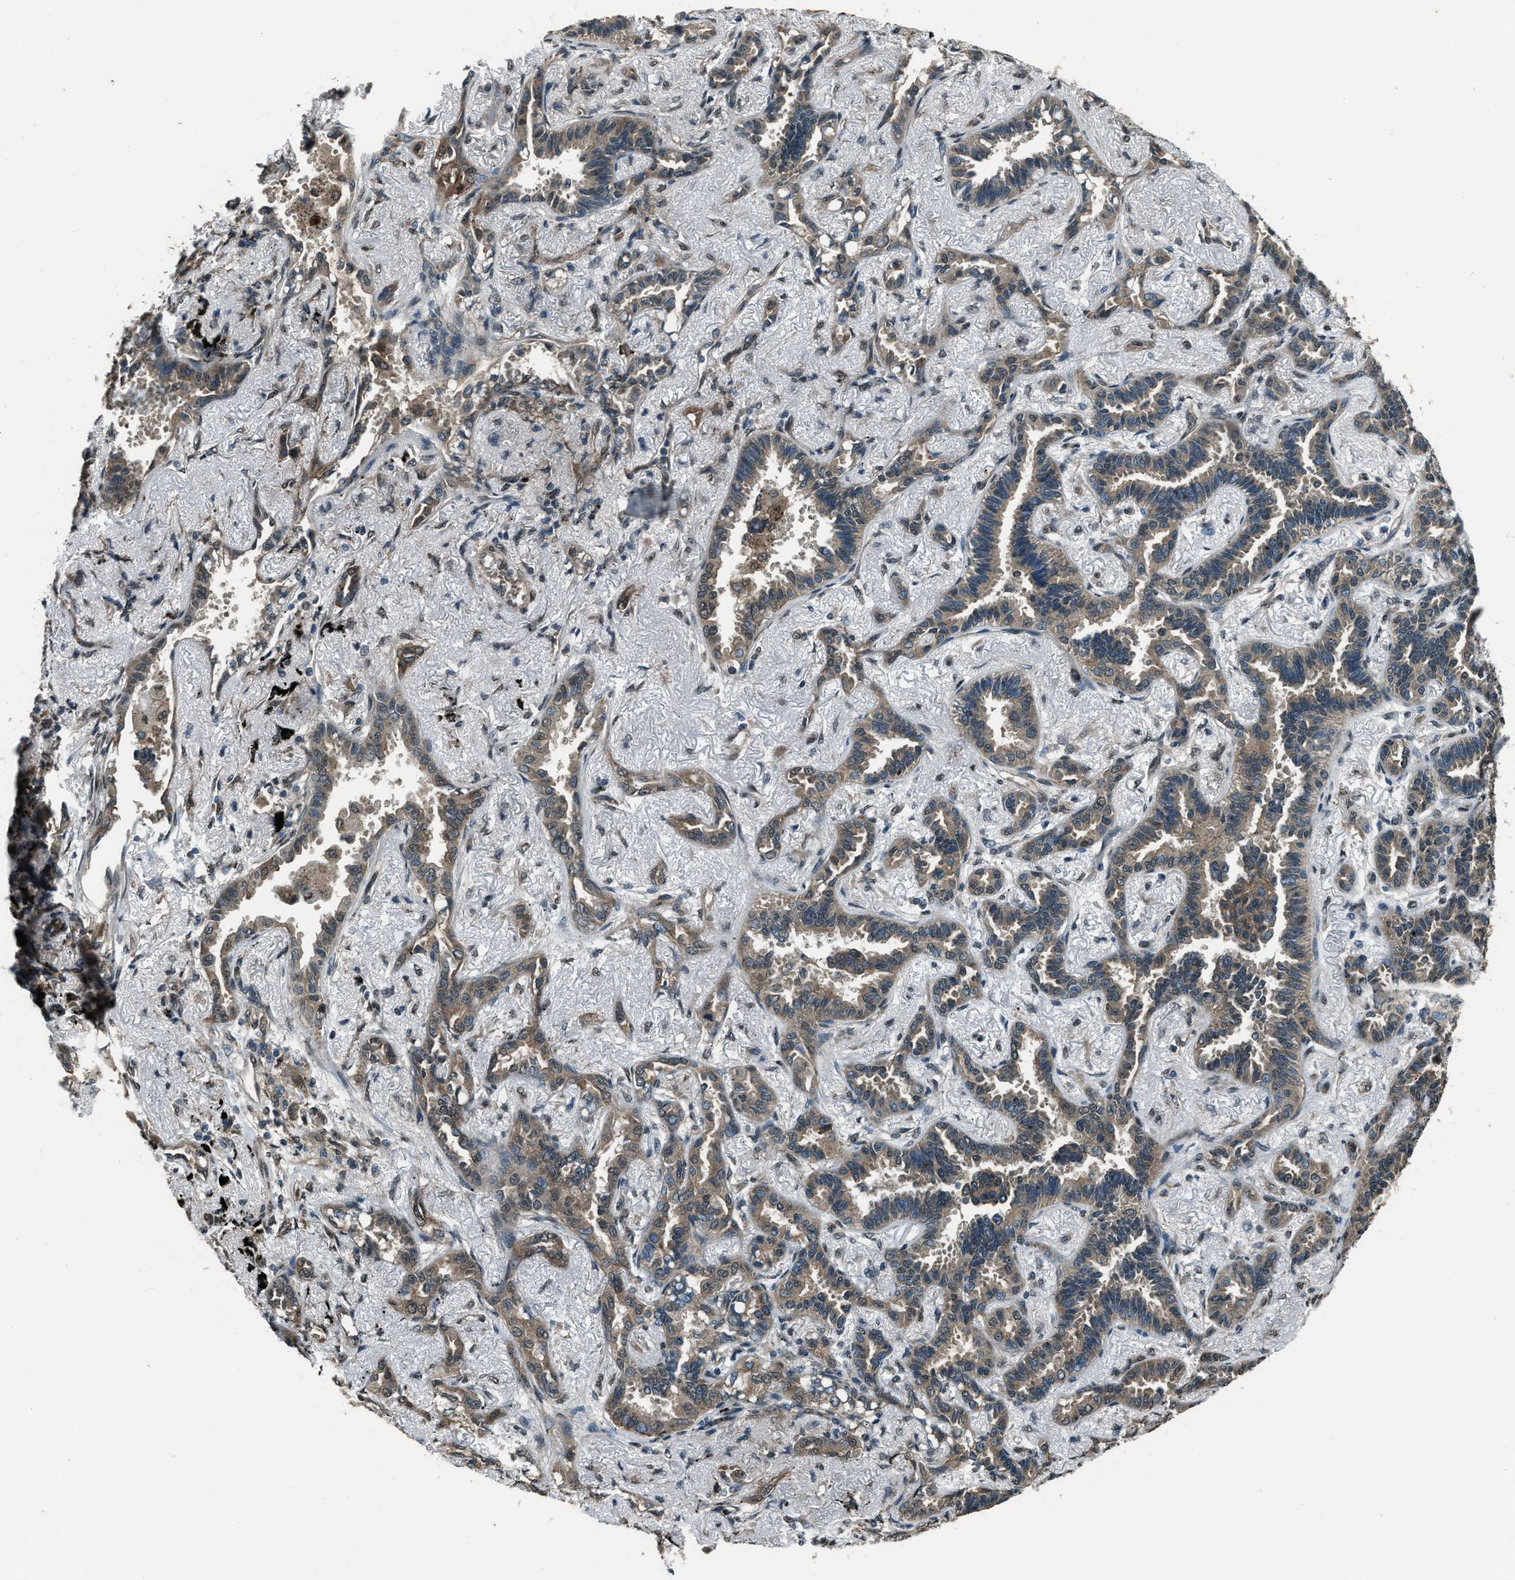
{"staining": {"intensity": "moderate", "quantity": ">75%", "location": "cytoplasmic/membranous"}, "tissue": "lung cancer", "cell_type": "Tumor cells", "image_type": "cancer", "snomed": [{"axis": "morphology", "description": "Adenocarcinoma, NOS"}, {"axis": "topography", "description": "Lung"}], "caption": "Brown immunohistochemical staining in human adenocarcinoma (lung) shows moderate cytoplasmic/membranous positivity in approximately >75% of tumor cells.", "gene": "SVIL", "patient": {"sex": "male", "age": 59}}